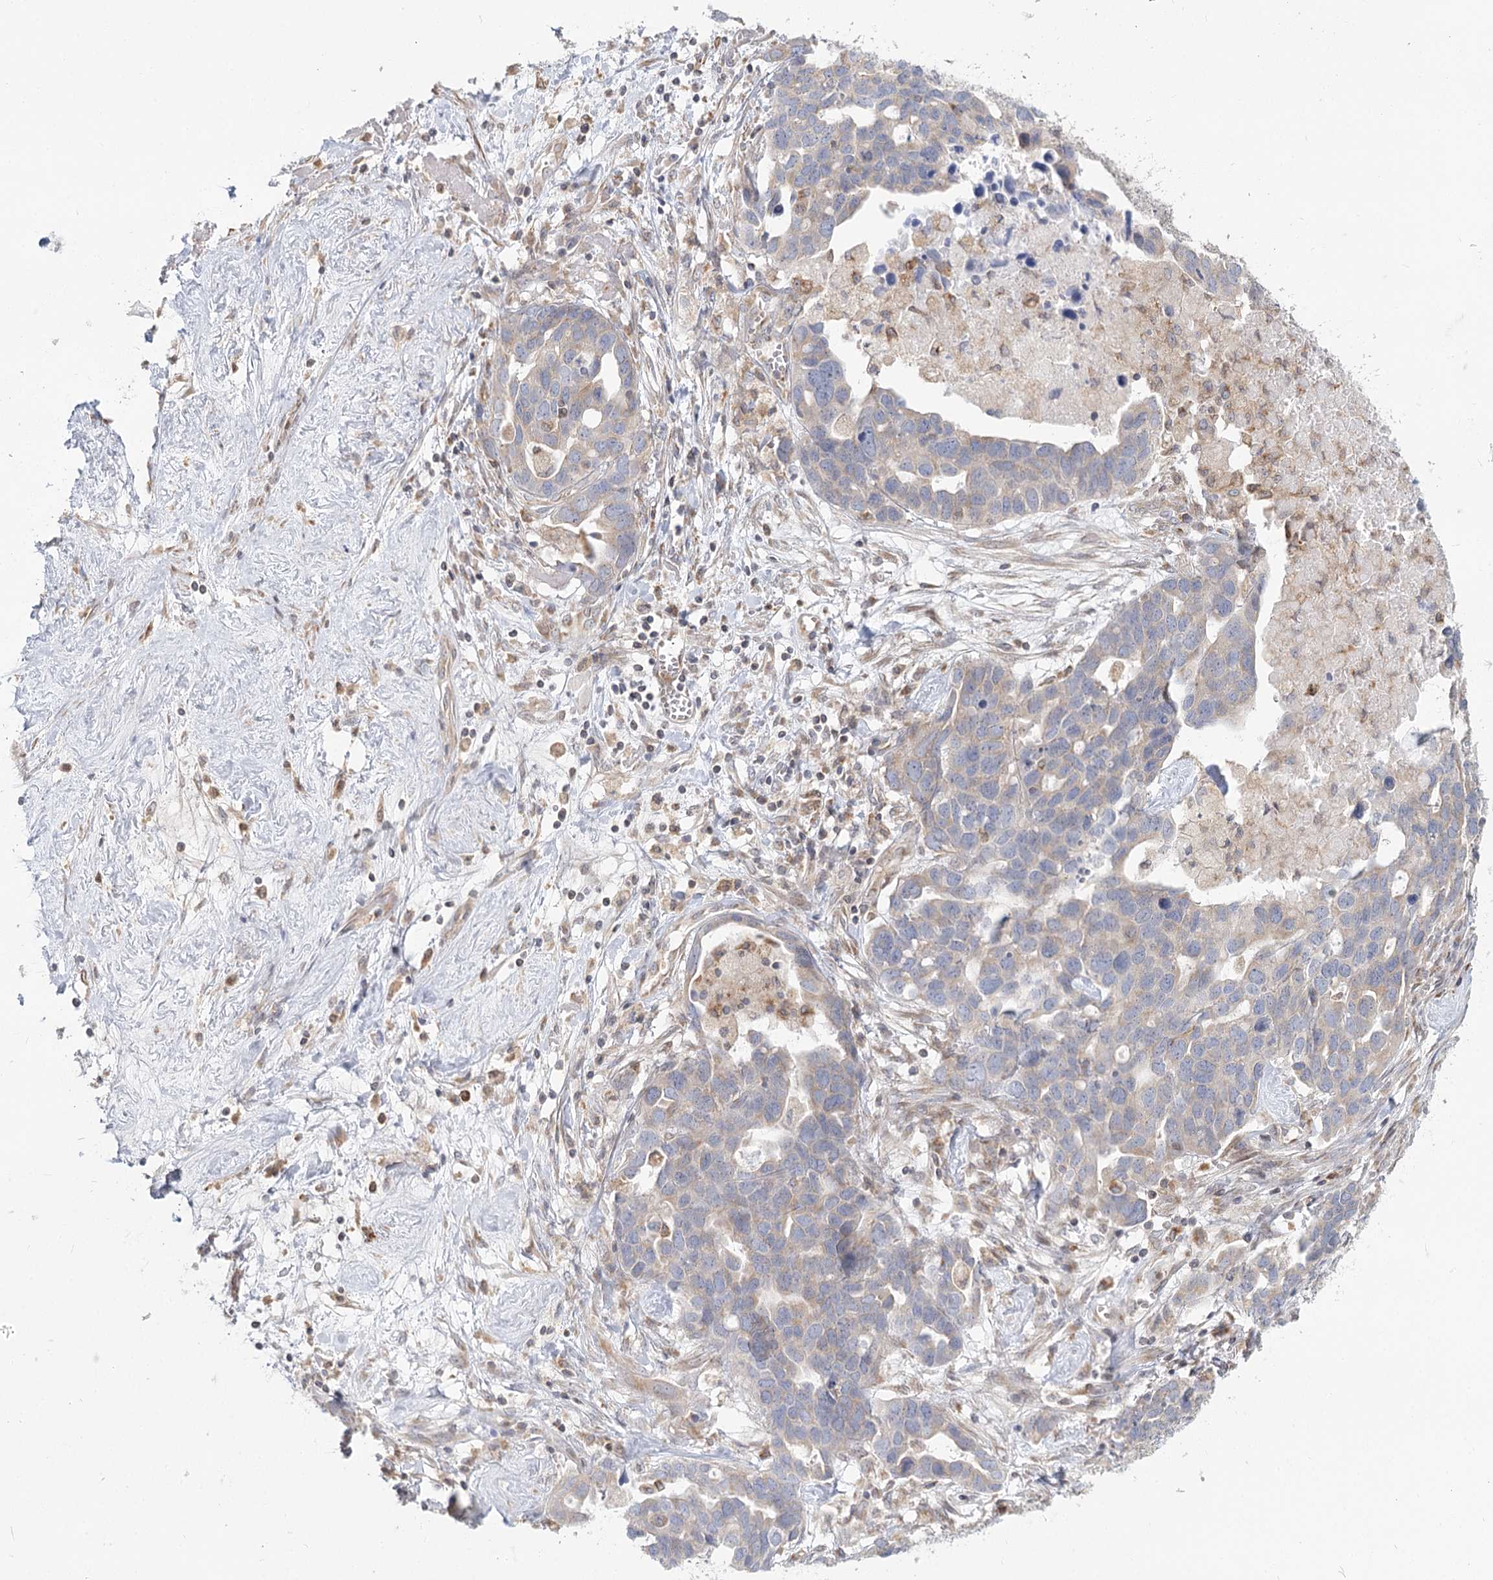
{"staining": {"intensity": "negative", "quantity": "none", "location": "none"}, "tissue": "ovarian cancer", "cell_type": "Tumor cells", "image_type": "cancer", "snomed": [{"axis": "morphology", "description": "Cystadenocarcinoma, serous, NOS"}, {"axis": "topography", "description": "Ovary"}], "caption": "Protein analysis of ovarian cancer (serous cystadenocarcinoma) exhibits no significant staining in tumor cells.", "gene": "MTMR3", "patient": {"sex": "female", "age": 54}}